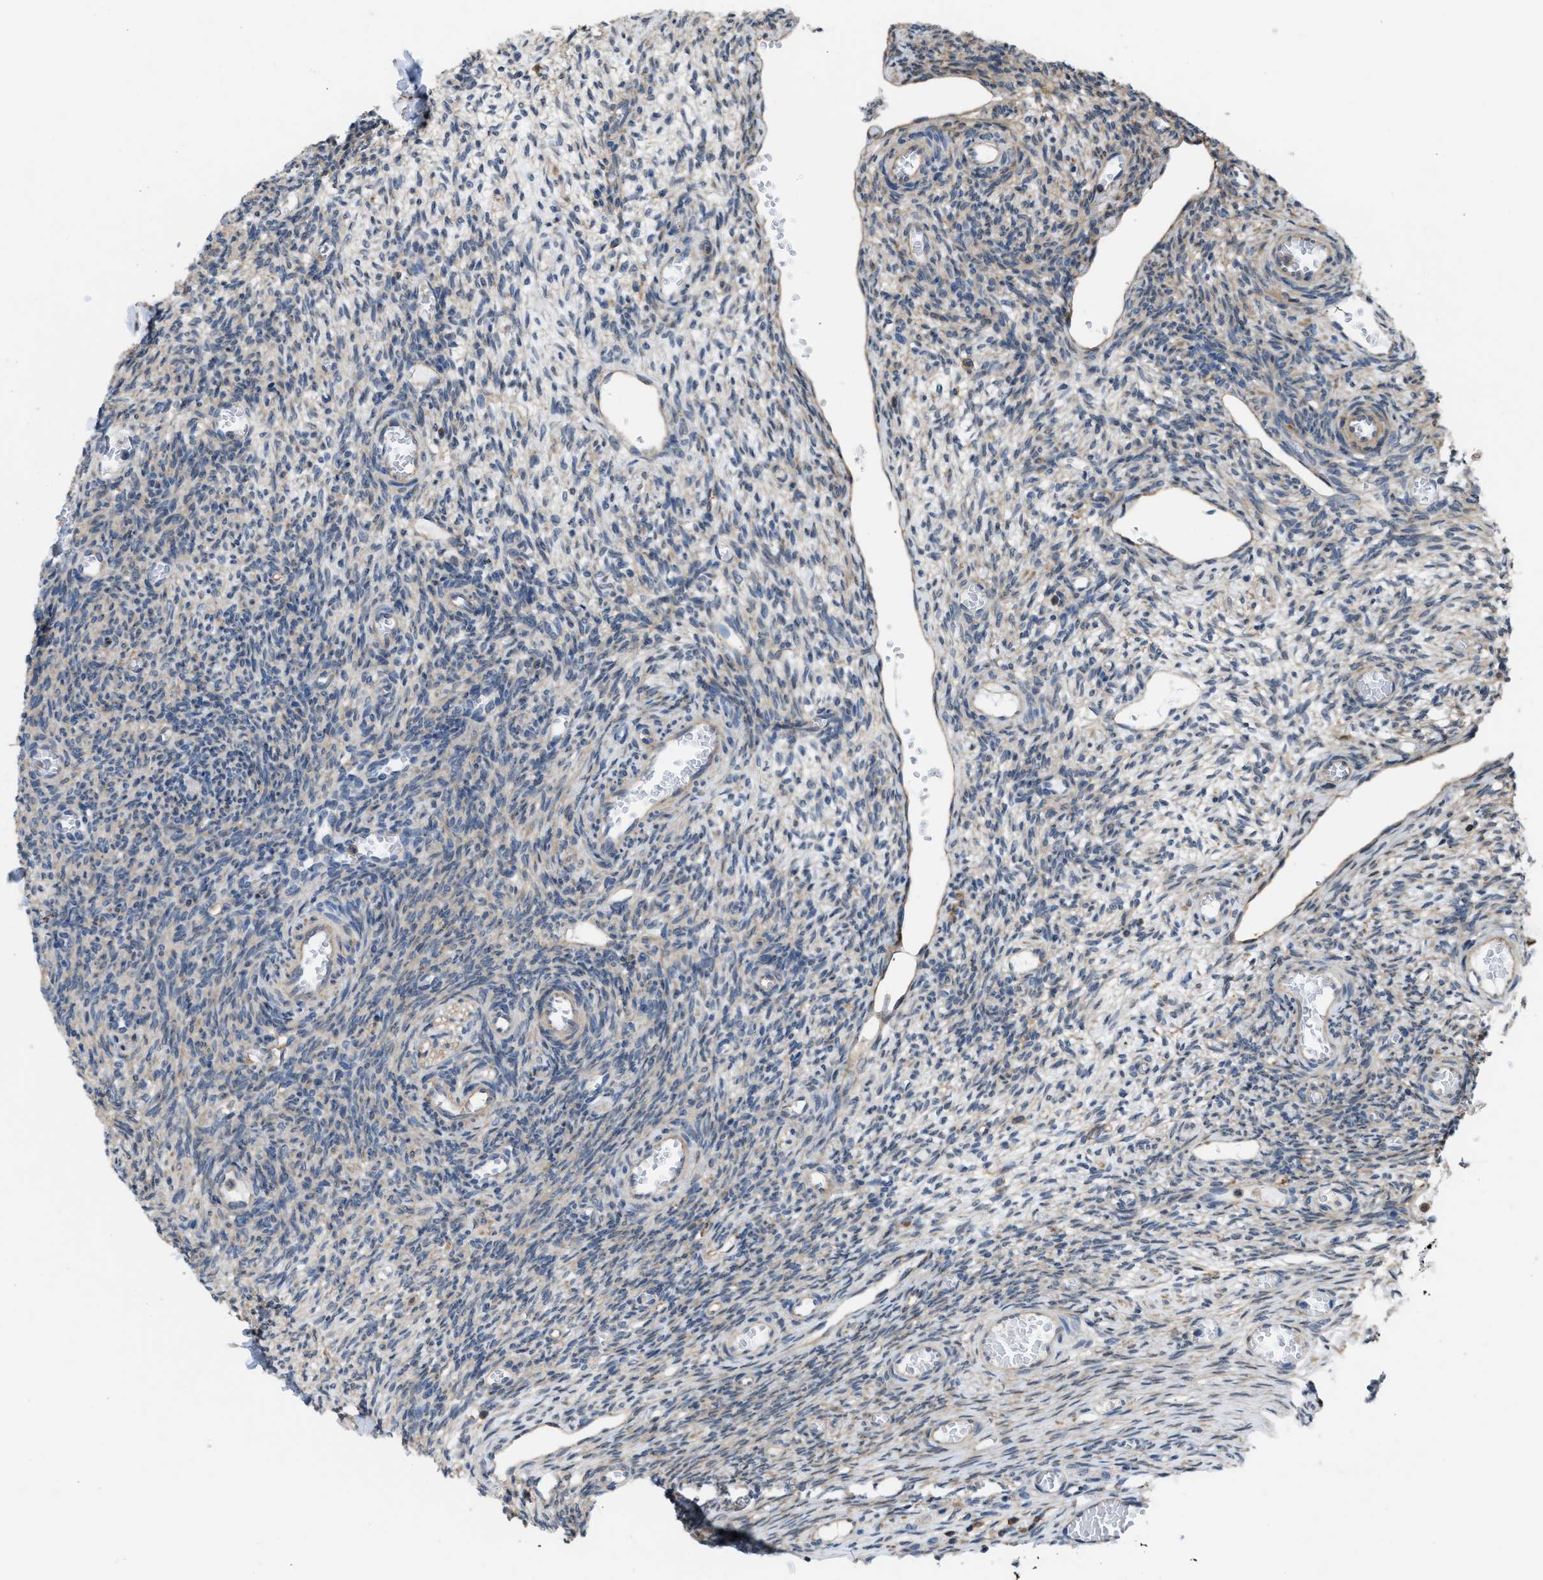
{"staining": {"intensity": "weak", "quantity": "<25%", "location": "cytoplasmic/membranous"}, "tissue": "ovary", "cell_type": "Ovarian stroma cells", "image_type": "normal", "snomed": [{"axis": "morphology", "description": "Normal tissue, NOS"}, {"axis": "topography", "description": "Ovary"}], "caption": "The IHC histopathology image has no significant staining in ovarian stroma cells of ovary.", "gene": "MYO18A", "patient": {"sex": "female", "age": 27}}